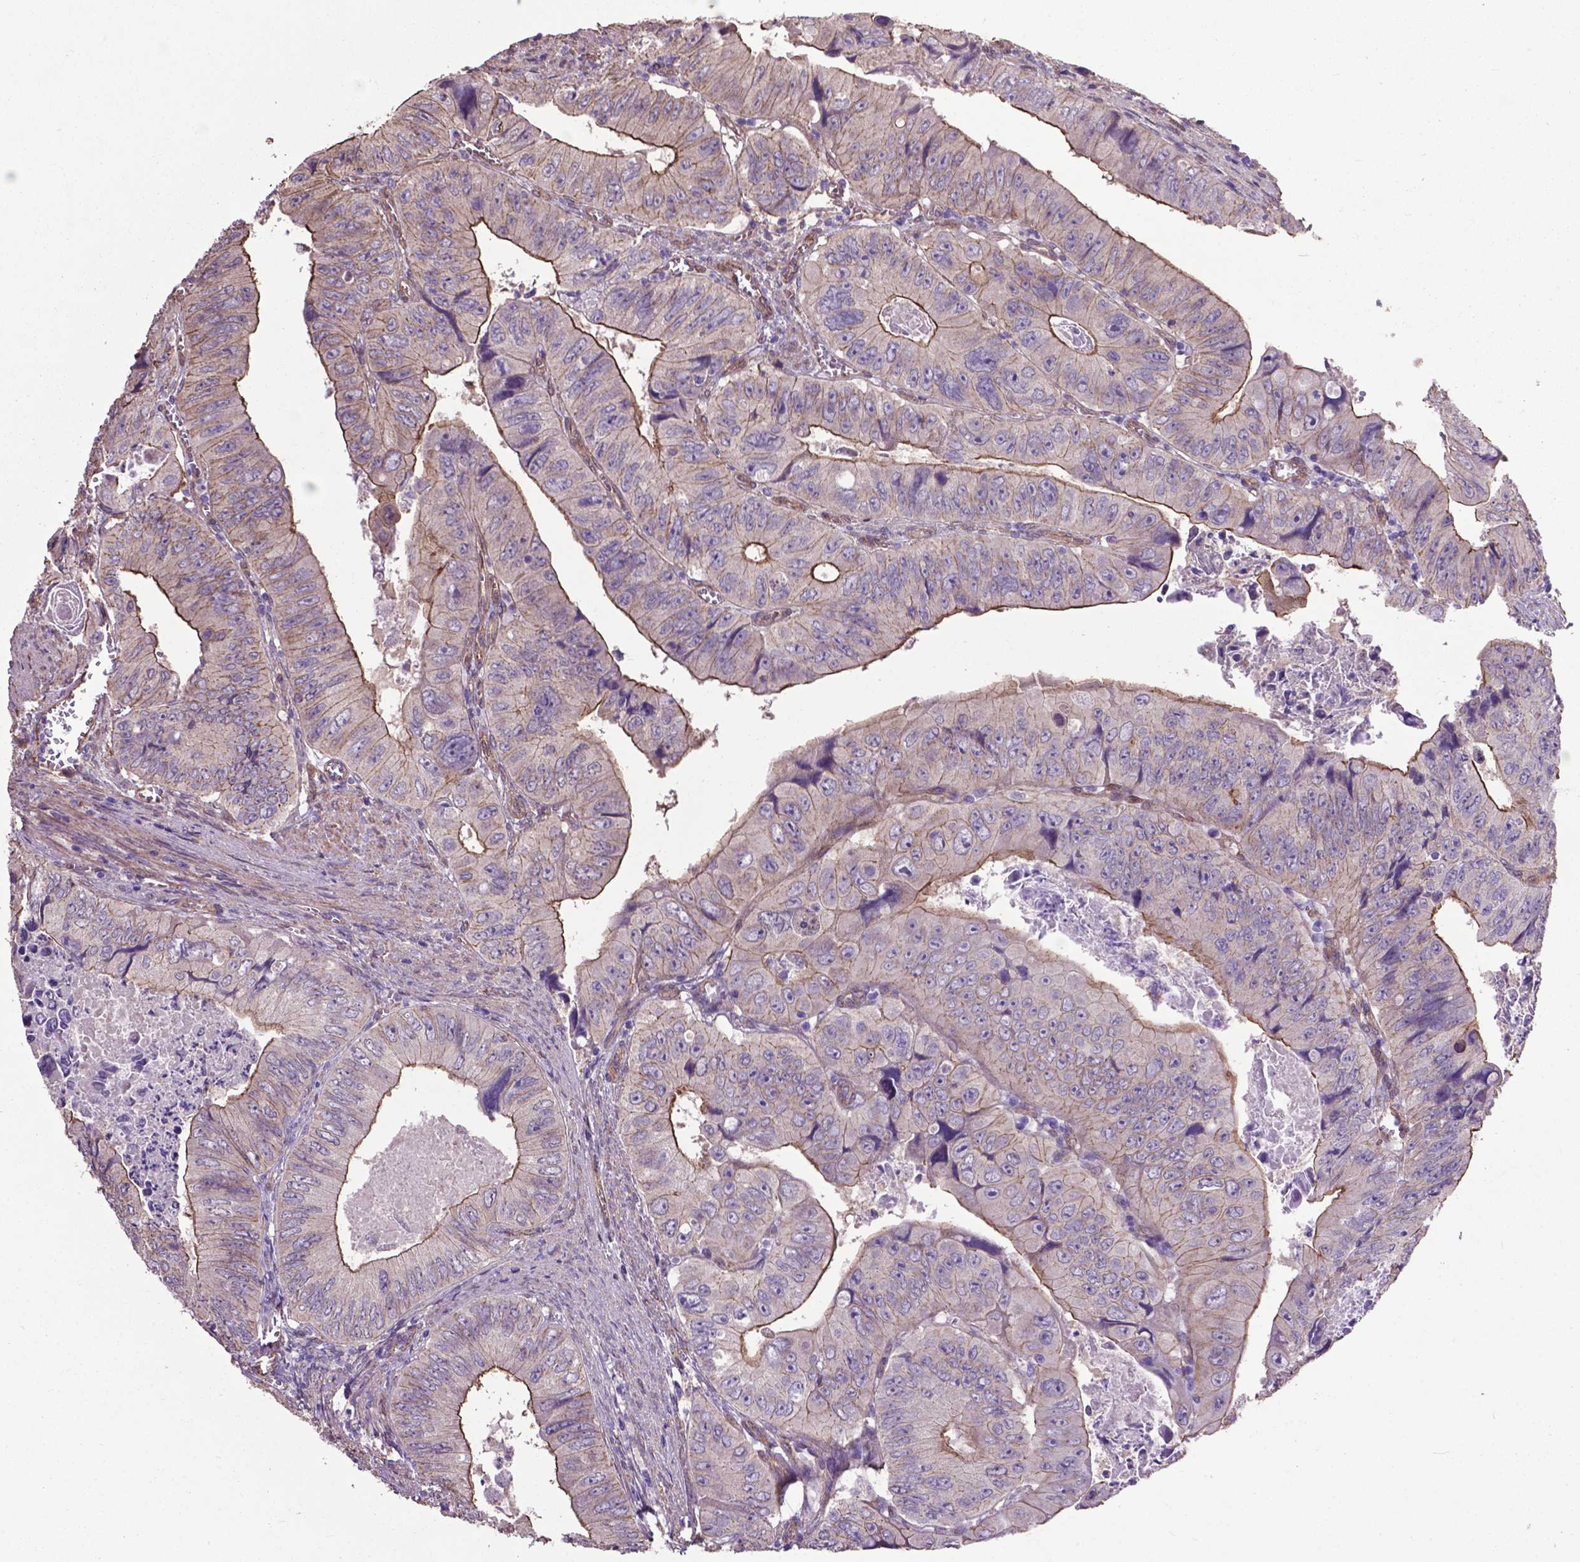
{"staining": {"intensity": "moderate", "quantity": "25%-75%", "location": "cytoplasmic/membranous"}, "tissue": "colorectal cancer", "cell_type": "Tumor cells", "image_type": "cancer", "snomed": [{"axis": "morphology", "description": "Adenocarcinoma, NOS"}, {"axis": "topography", "description": "Colon"}], "caption": "IHC micrograph of human colorectal cancer stained for a protein (brown), which shows medium levels of moderate cytoplasmic/membranous expression in about 25%-75% of tumor cells.", "gene": "PDLIM1", "patient": {"sex": "female", "age": 84}}